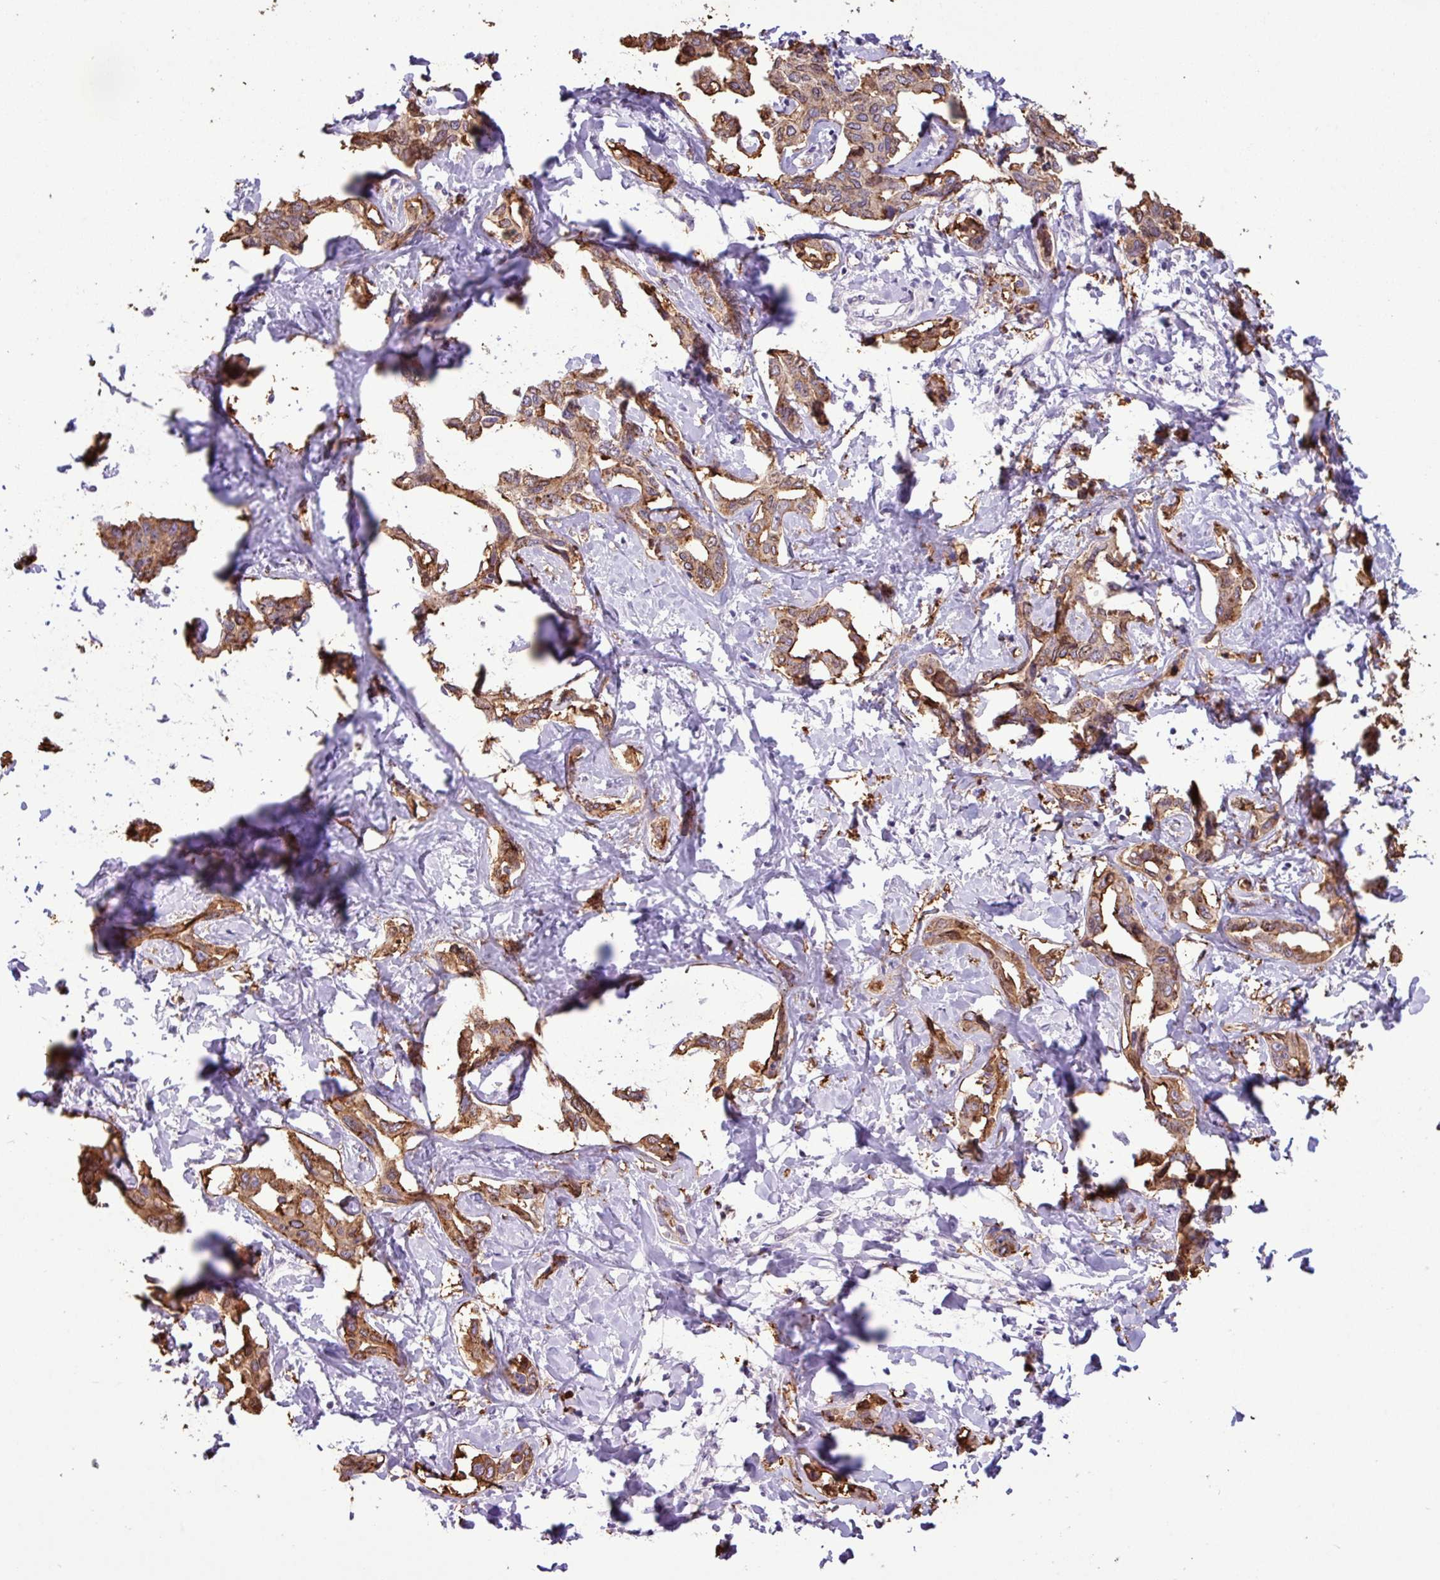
{"staining": {"intensity": "moderate", "quantity": ">75%", "location": "cytoplasmic/membranous"}, "tissue": "liver cancer", "cell_type": "Tumor cells", "image_type": "cancer", "snomed": [{"axis": "morphology", "description": "Cholangiocarcinoma"}, {"axis": "topography", "description": "Liver"}], "caption": "Liver cholangiocarcinoma stained with a brown dye exhibits moderate cytoplasmic/membranous positive expression in approximately >75% of tumor cells.", "gene": "PNLDC1", "patient": {"sex": "male", "age": 59}}